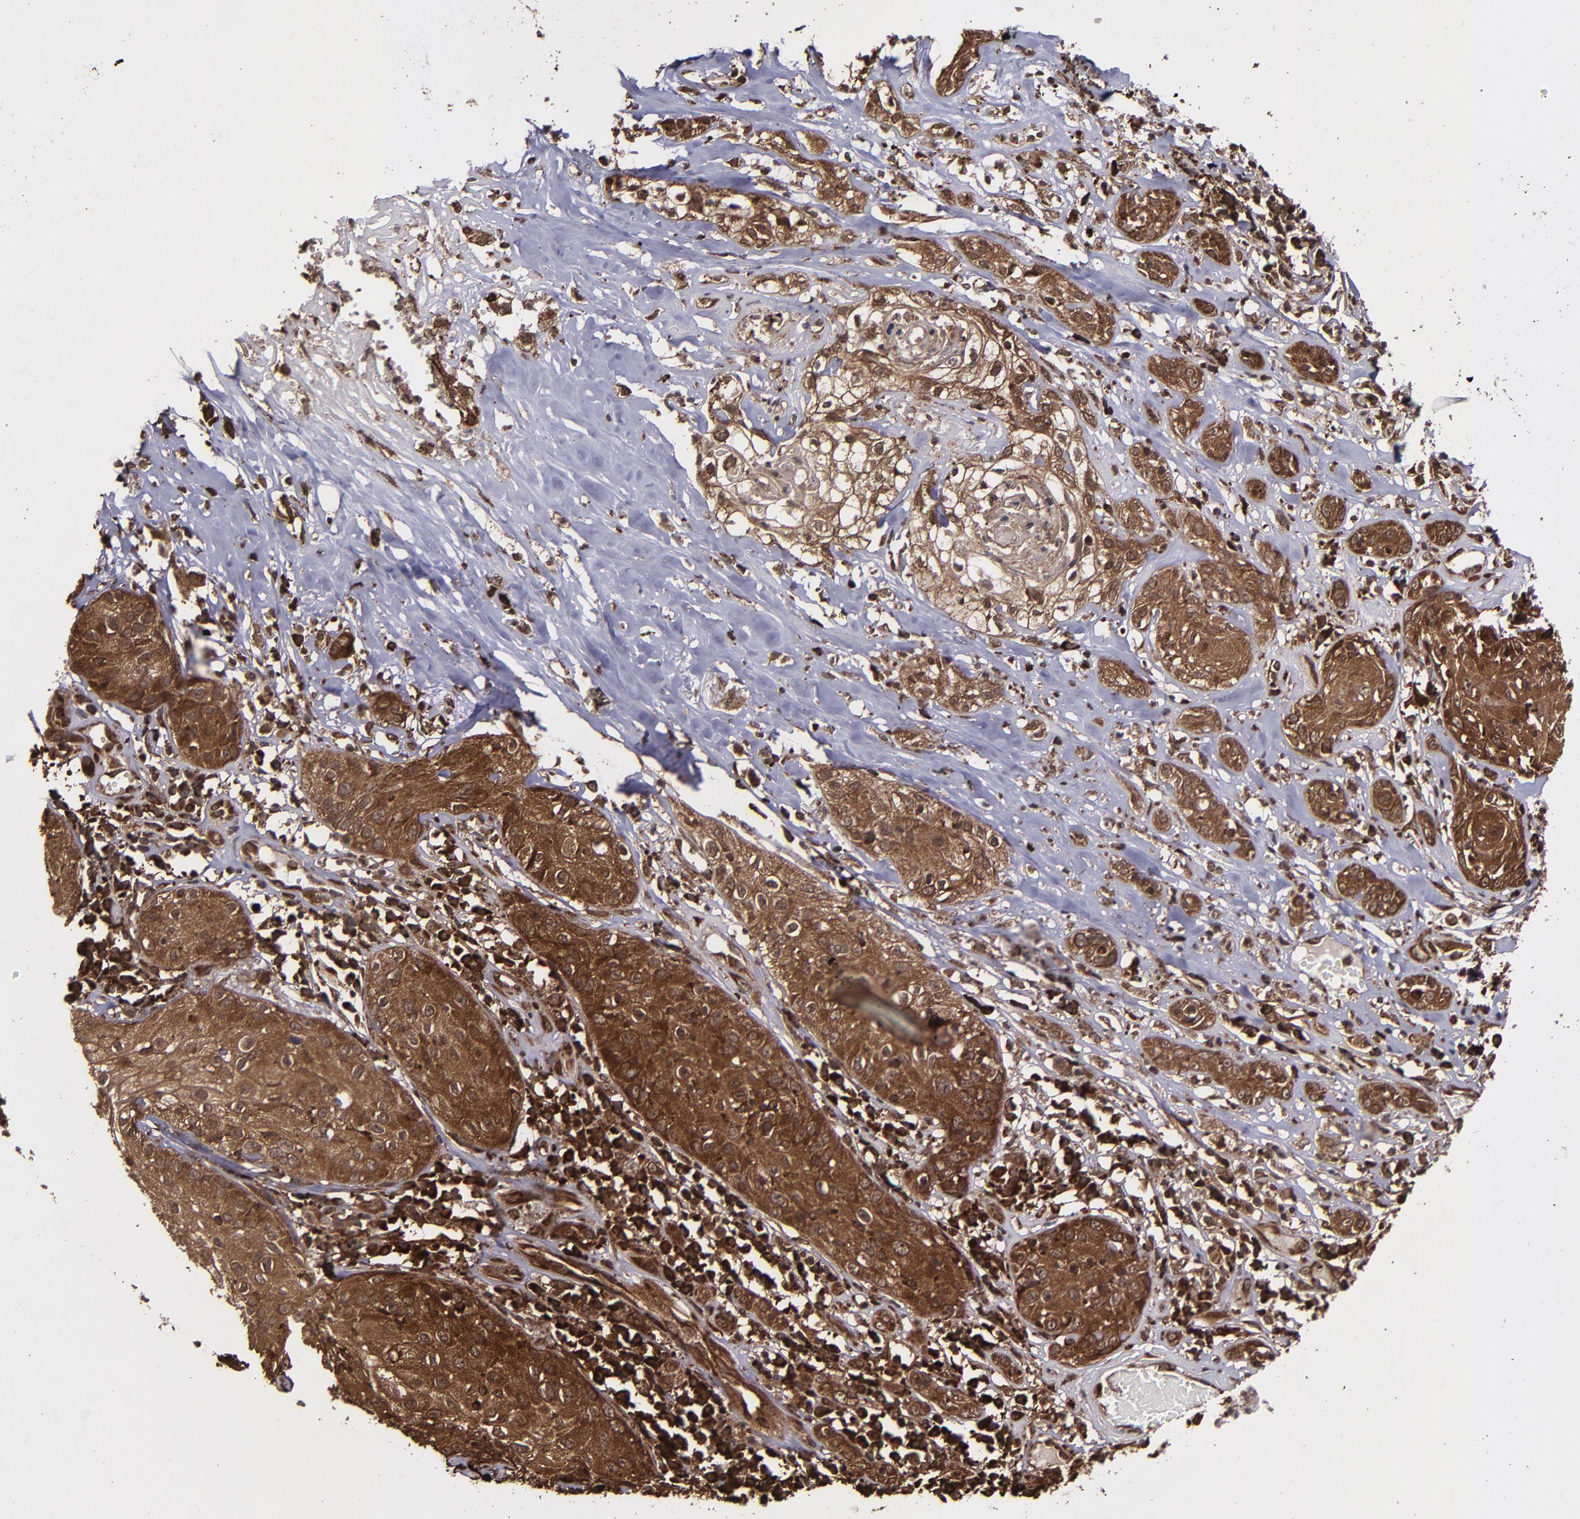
{"staining": {"intensity": "strong", "quantity": ">75%", "location": "cytoplasmic/membranous,nuclear"}, "tissue": "skin cancer", "cell_type": "Tumor cells", "image_type": "cancer", "snomed": [{"axis": "morphology", "description": "Squamous cell carcinoma, NOS"}, {"axis": "topography", "description": "Skin"}], "caption": "This is a histology image of immunohistochemistry staining of skin squamous cell carcinoma, which shows strong staining in the cytoplasmic/membranous and nuclear of tumor cells.", "gene": "EIF4ENIF1", "patient": {"sex": "male", "age": 65}}